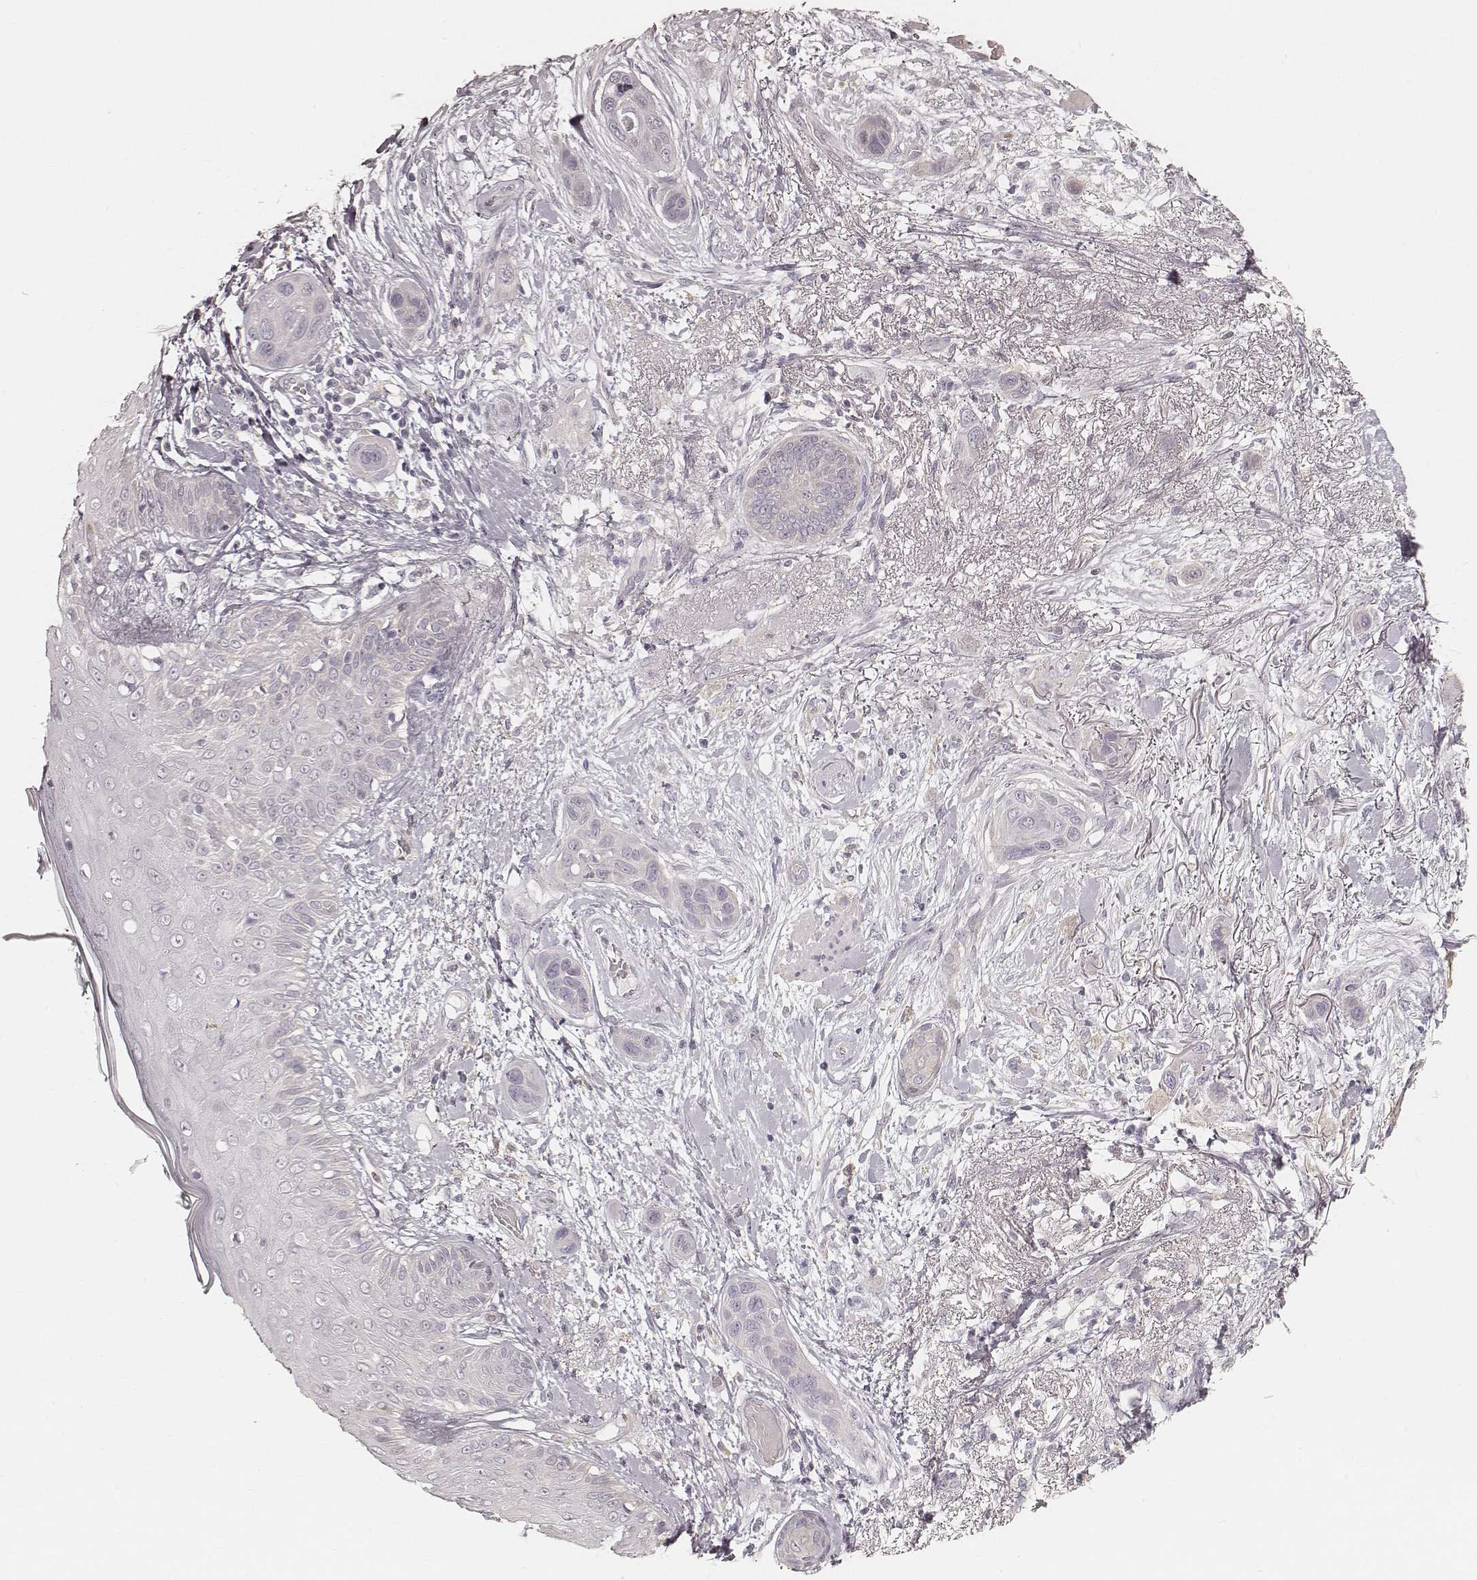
{"staining": {"intensity": "negative", "quantity": "none", "location": "none"}, "tissue": "skin cancer", "cell_type": "Tumor cells", "image_type": "cancer", "snomed": [{"axis": "morphology", "description": "Squamous cell carcinoma, NOS"}, {"axis": "topography", "description": "Skin"}], "caption": "Tumor cells show no significant staining in skin cancer.", "gene": "FMNL2", "patient": {"sex": "male", "age": 79}}